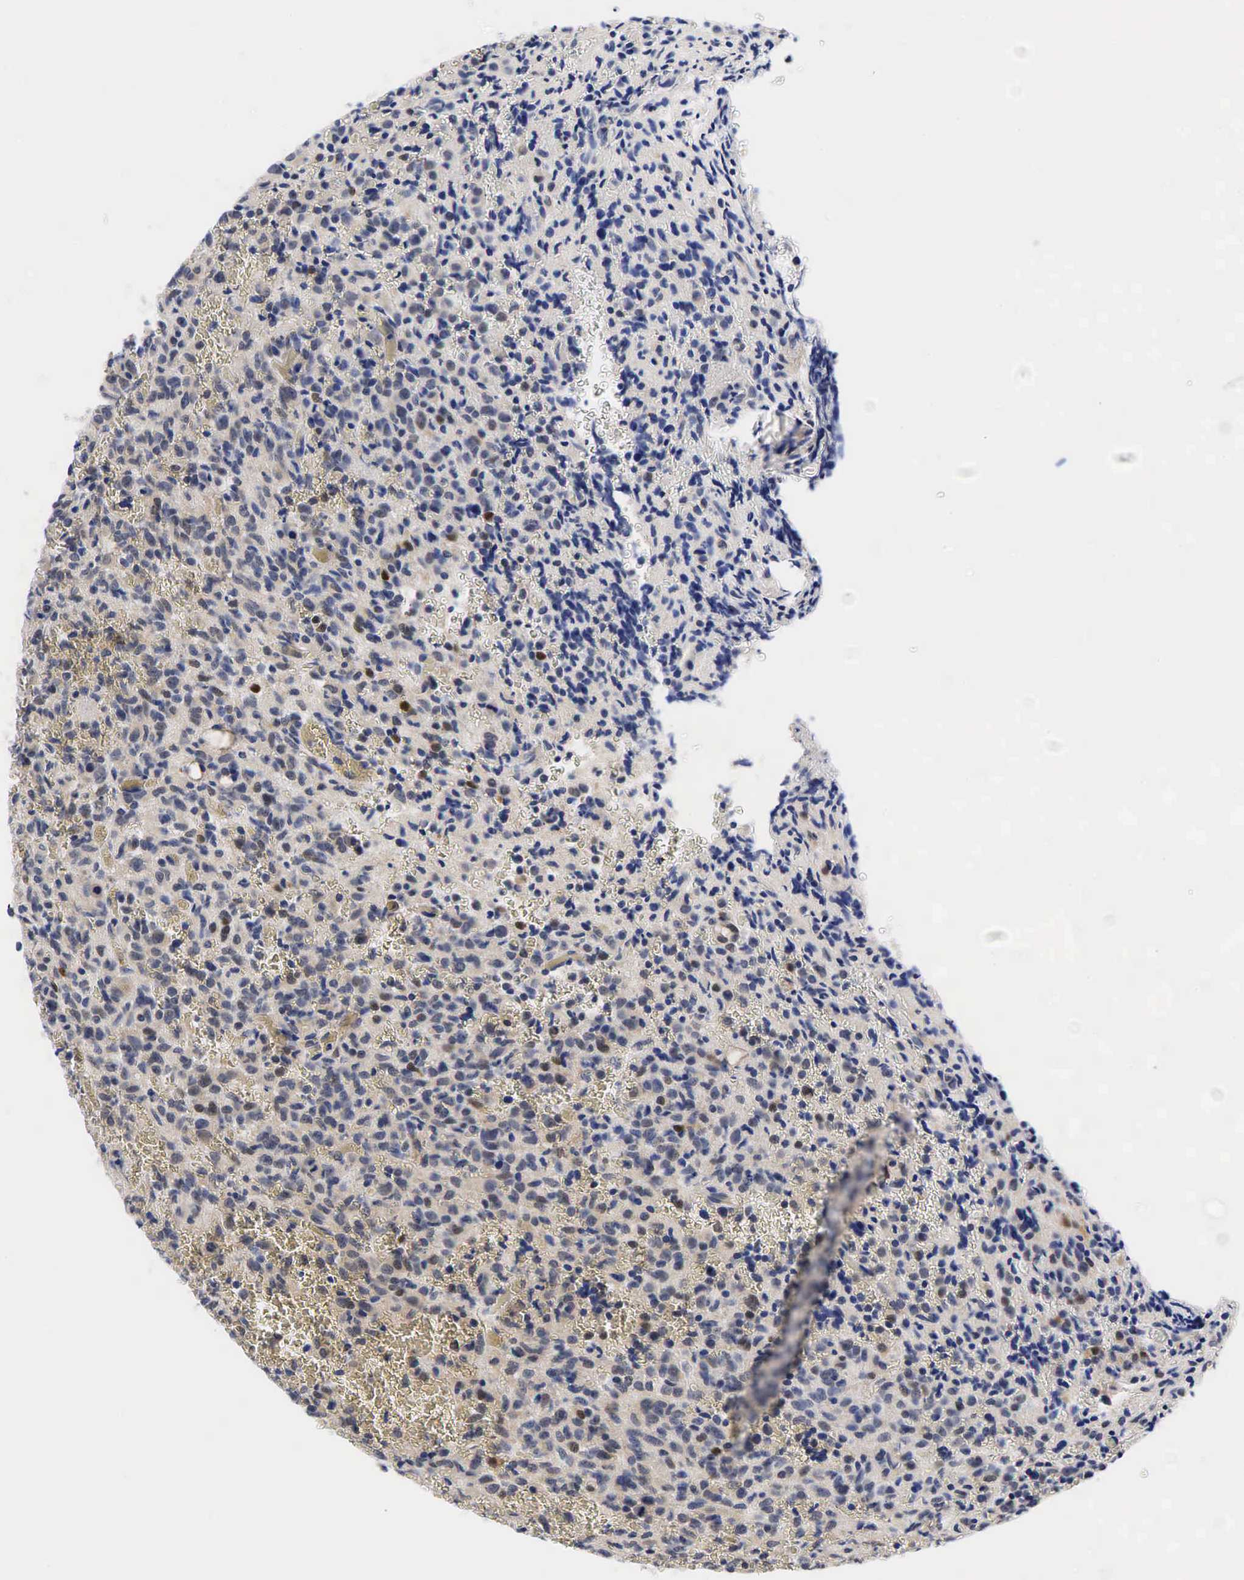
{"staining": {"intensity": "negative", "quantity": "none", "location": "none"}, "tissue": "glioma", "cell_type": "Tumor cells", "image_type": "cancer", "snomed": [{"axis": "morphology", "description": "Glioma, malignant, High grade"}, {"axis": "topography", "description": "Brain"}], "caption": "Glioma was stained to show a protein in brown. There is no significant expression in tumor cells.", "gene": "CCND1", "patient": {"sex": "male", "age": 56}}